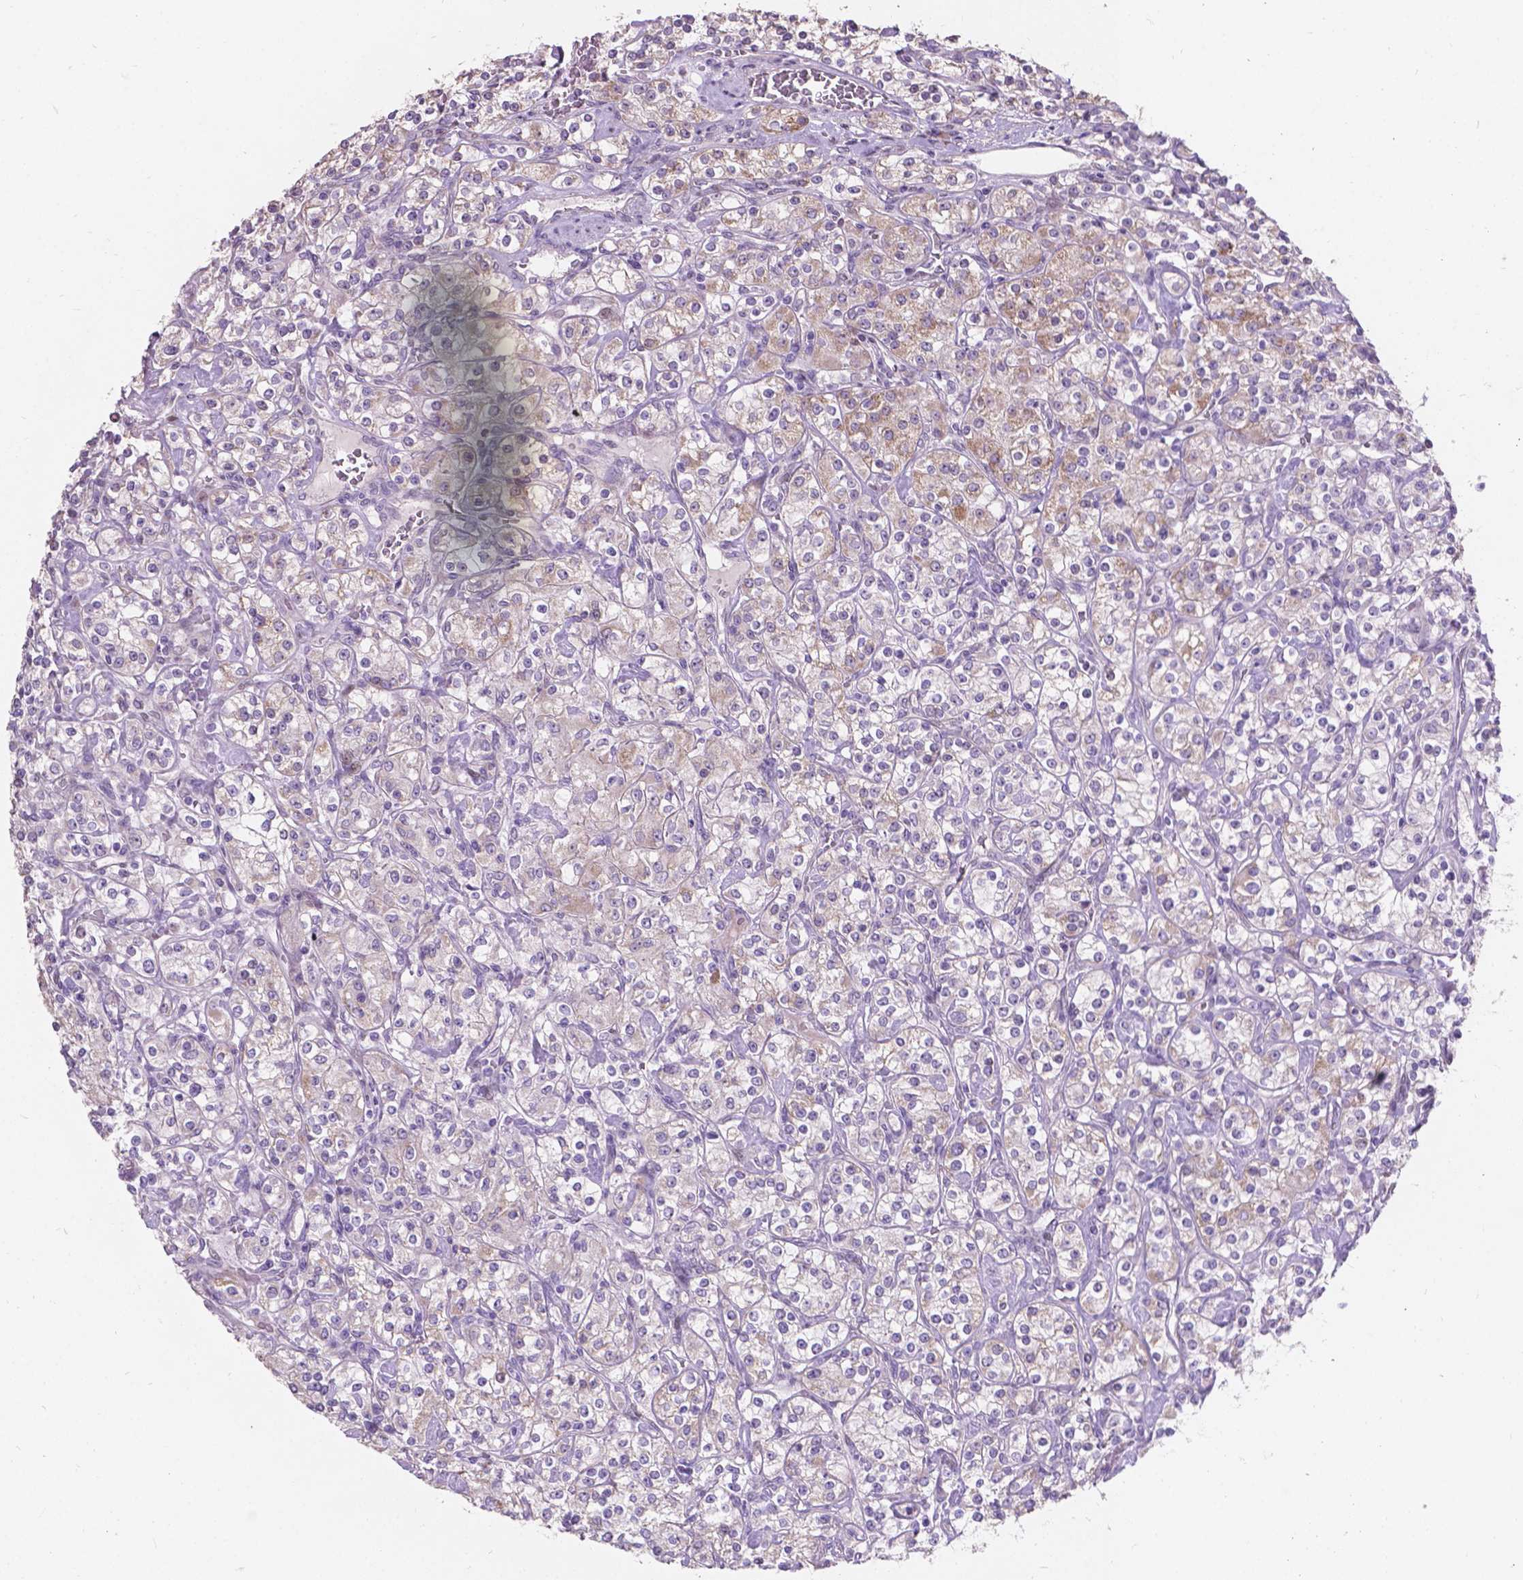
{"staining": {"intensity": "weak", "quantity": "<25%", "location": "cytoplasmic/membranous"}, "tissue": "renal cancer", "cell_type": "Tumor cells", "image_type": "cancer", "snomed": [{"axis": "morphology", "description": "Adenocarcinoma, NOS"}, {"axis": "topography", "description": "Kidney"}], "caption": "IHC of human adenocarcinoma (renal) exhibits no expression in tumor cells.", "gene": "MYH14", "patient": {"sex": "male", "age": 77}}